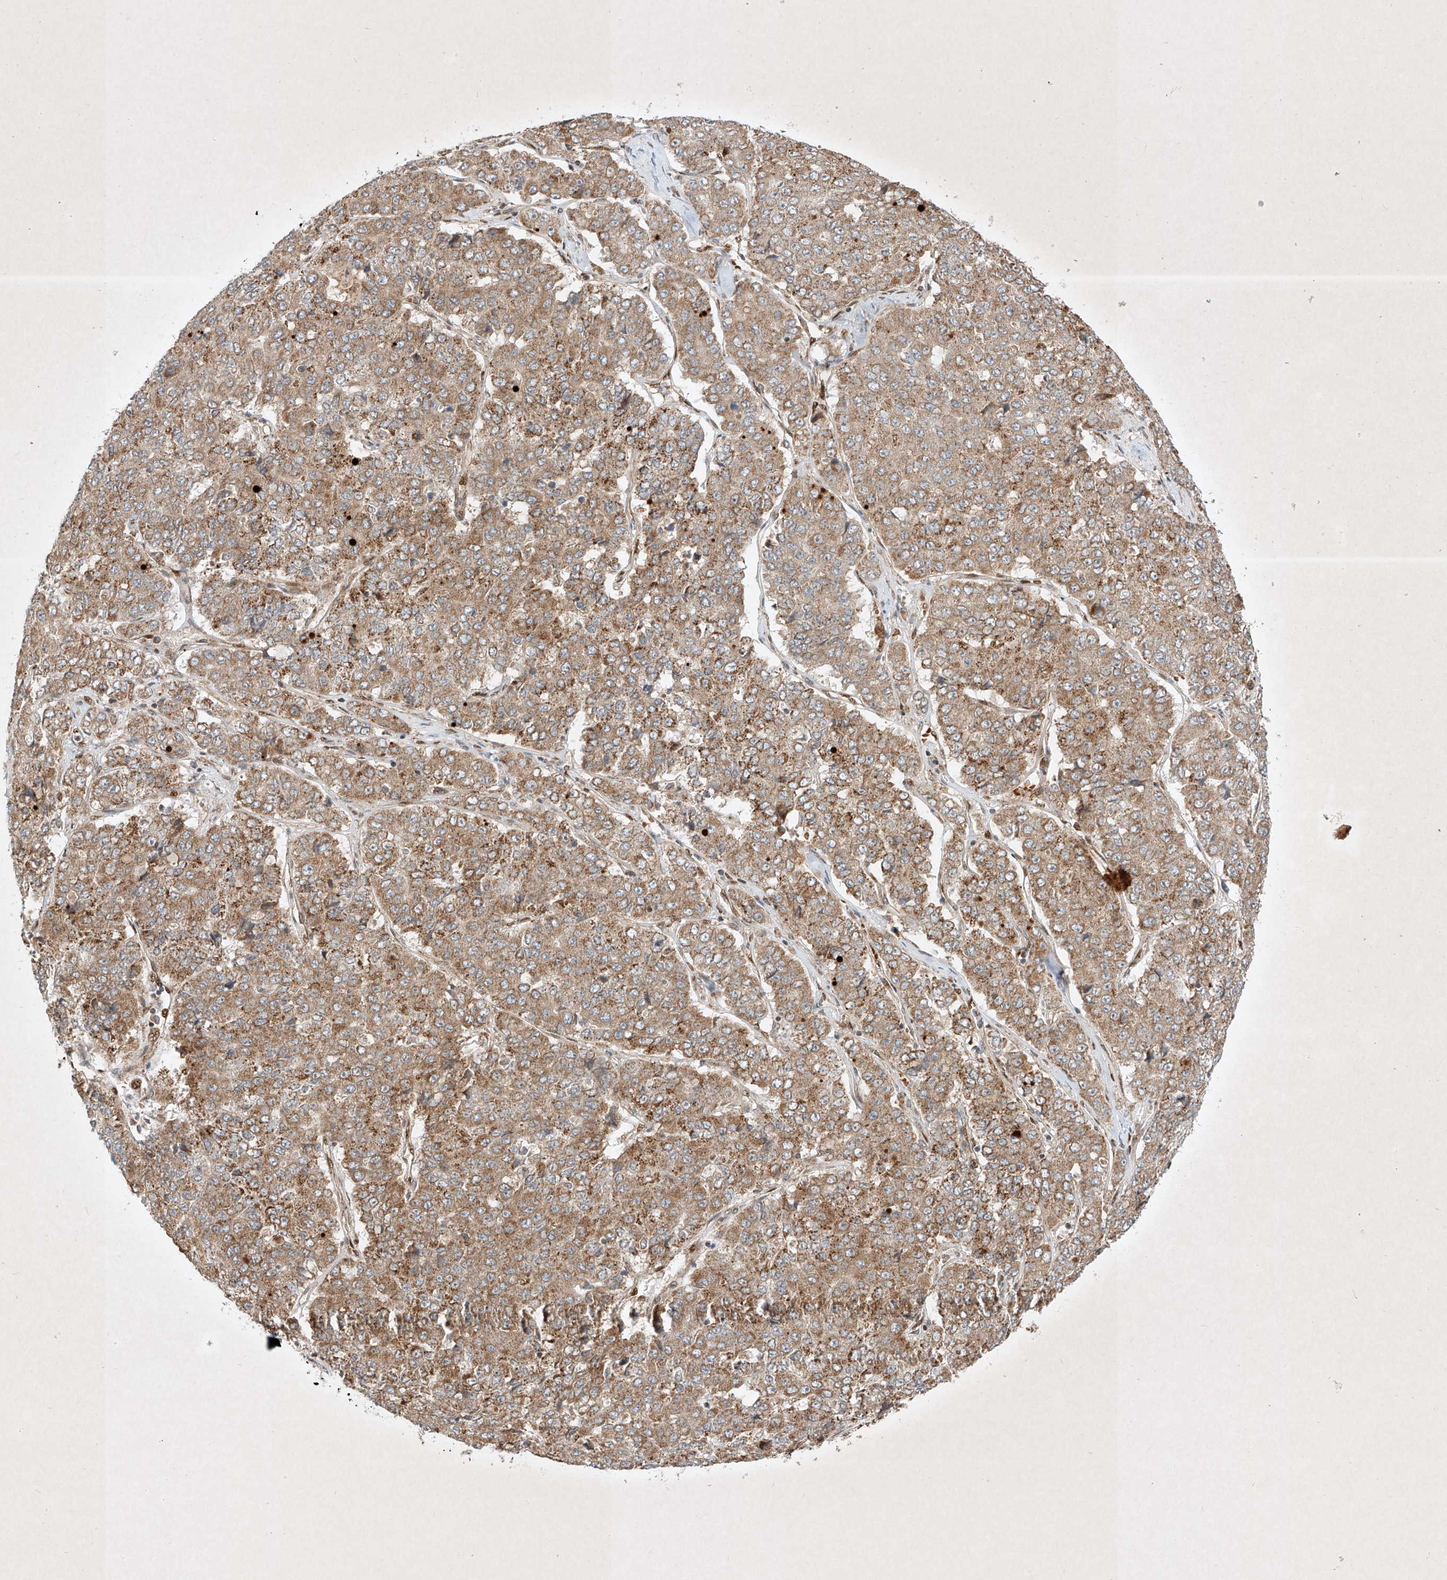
{"staining": {"intensity": "moderate", "quantity": ">75%", "location": "cytoplasmic/membranous"}, "tissue": "pancreatic cancer", "cell_type": "Tumor cells", "image_type": "cancer", "snomed": [{"axis": "morphology", "description": "Adenocarcinoma, NOS"}, {"axis": "topography", "description": "Pancreas"}], "caption": "Adenocarcinoma (pancreatic) stained for a protein demonstrates moderate cytoplasmic/membranous positivity in tumor cells. (Stains: DAB (3,3'-diaminobenzidine) in brown, nuclei in blue, Microscopy: brightfield microscopy at high magnification).", "gene": "EPG5", "patient": {"sex": "male", "age": 50}}